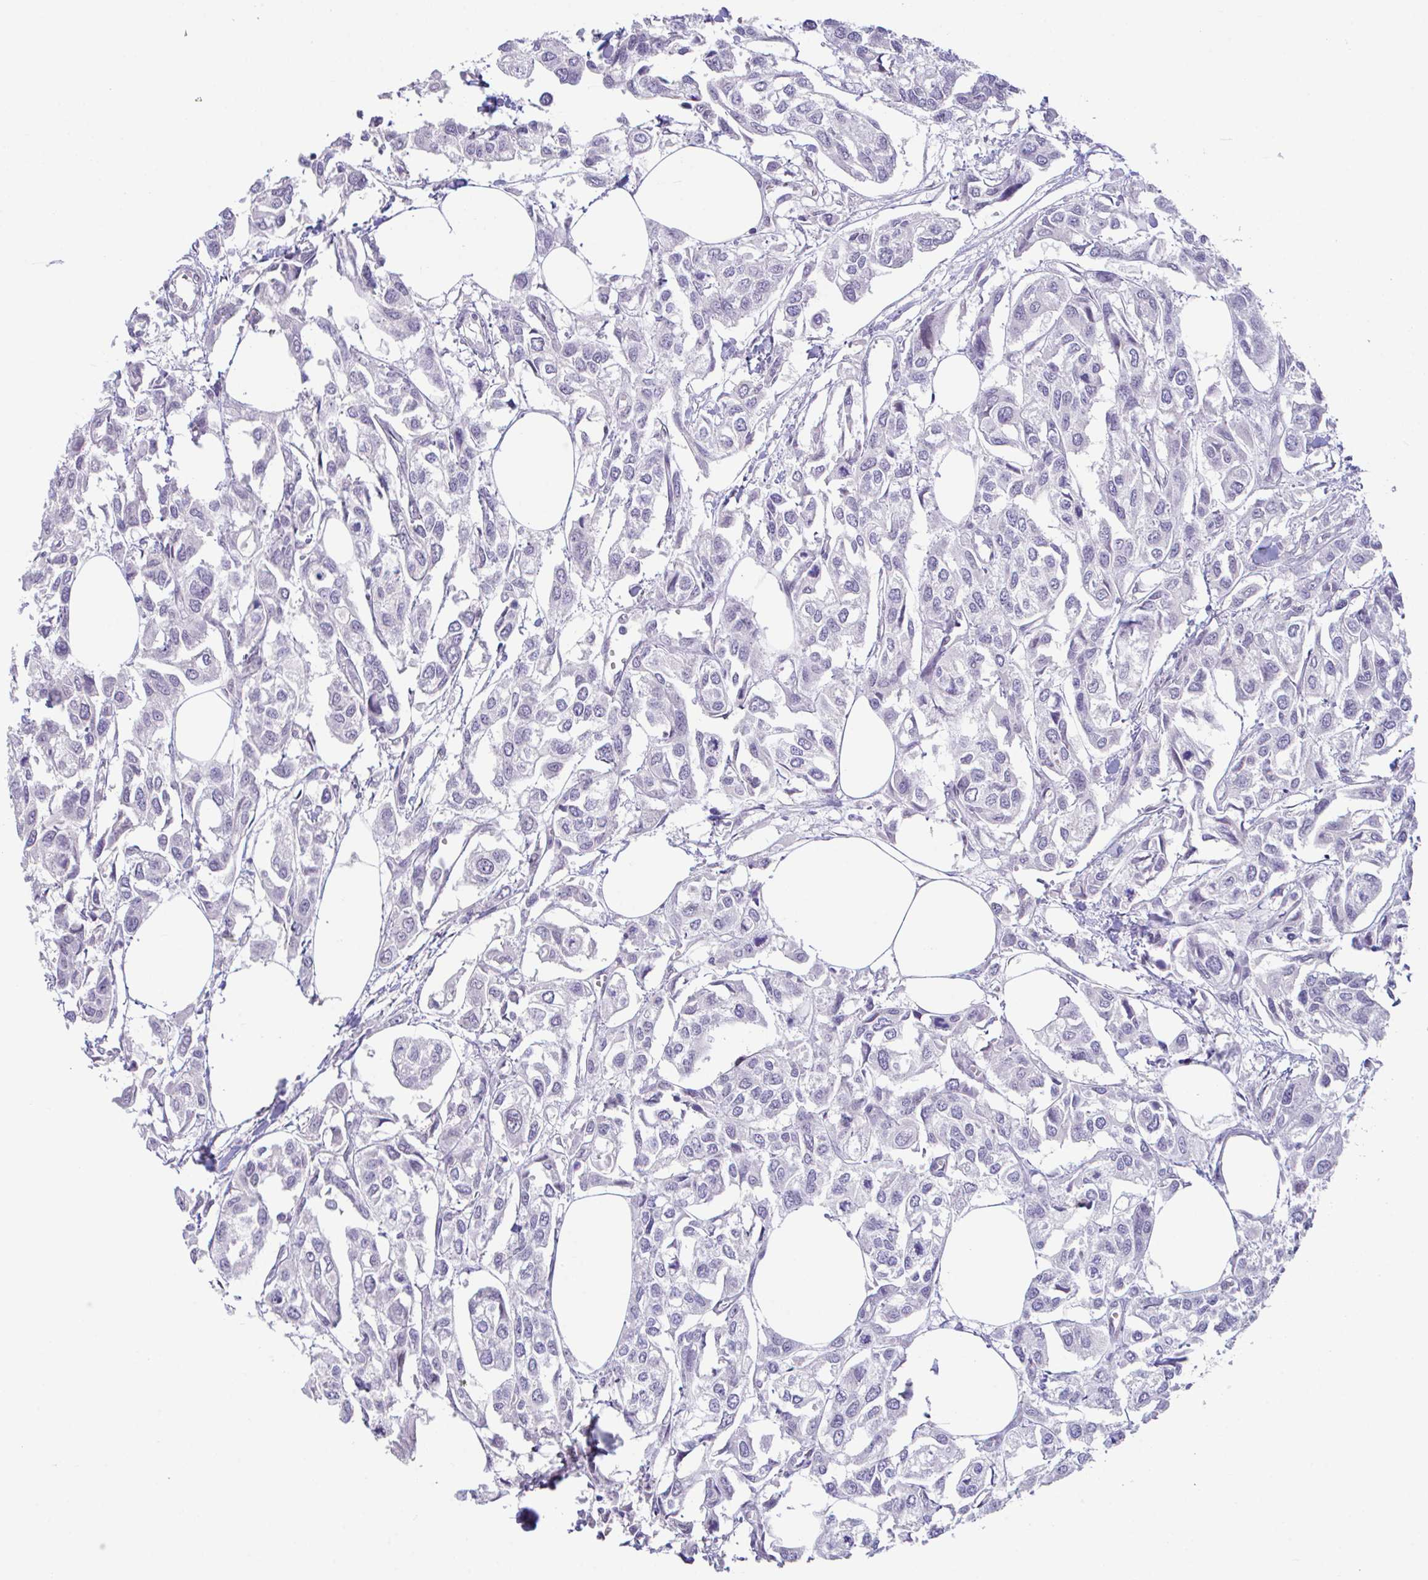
{"staining": {"intensity": "negative", "quantity": "none", "location": "none"}, "tissue": "urothelial cancer", "cell_type": "Tumor cells", "image_type": "cancer", "snomed": [{"axis": "morphology", "description": "Urothelial carcinoma, High grade"}, {"axis": "topography", "description": "Urinary bladder"}], "caption": "This is a micrograph of immunohistochemistry (IHC) staining of urothelial carcinoma (high-grade), which shows no staining in tumor cells. (DAB IHC visualized using brightfield microscopy, high magnification).", "gene": "ZBED3", "patient": {"sex": "male", "age": 67}}